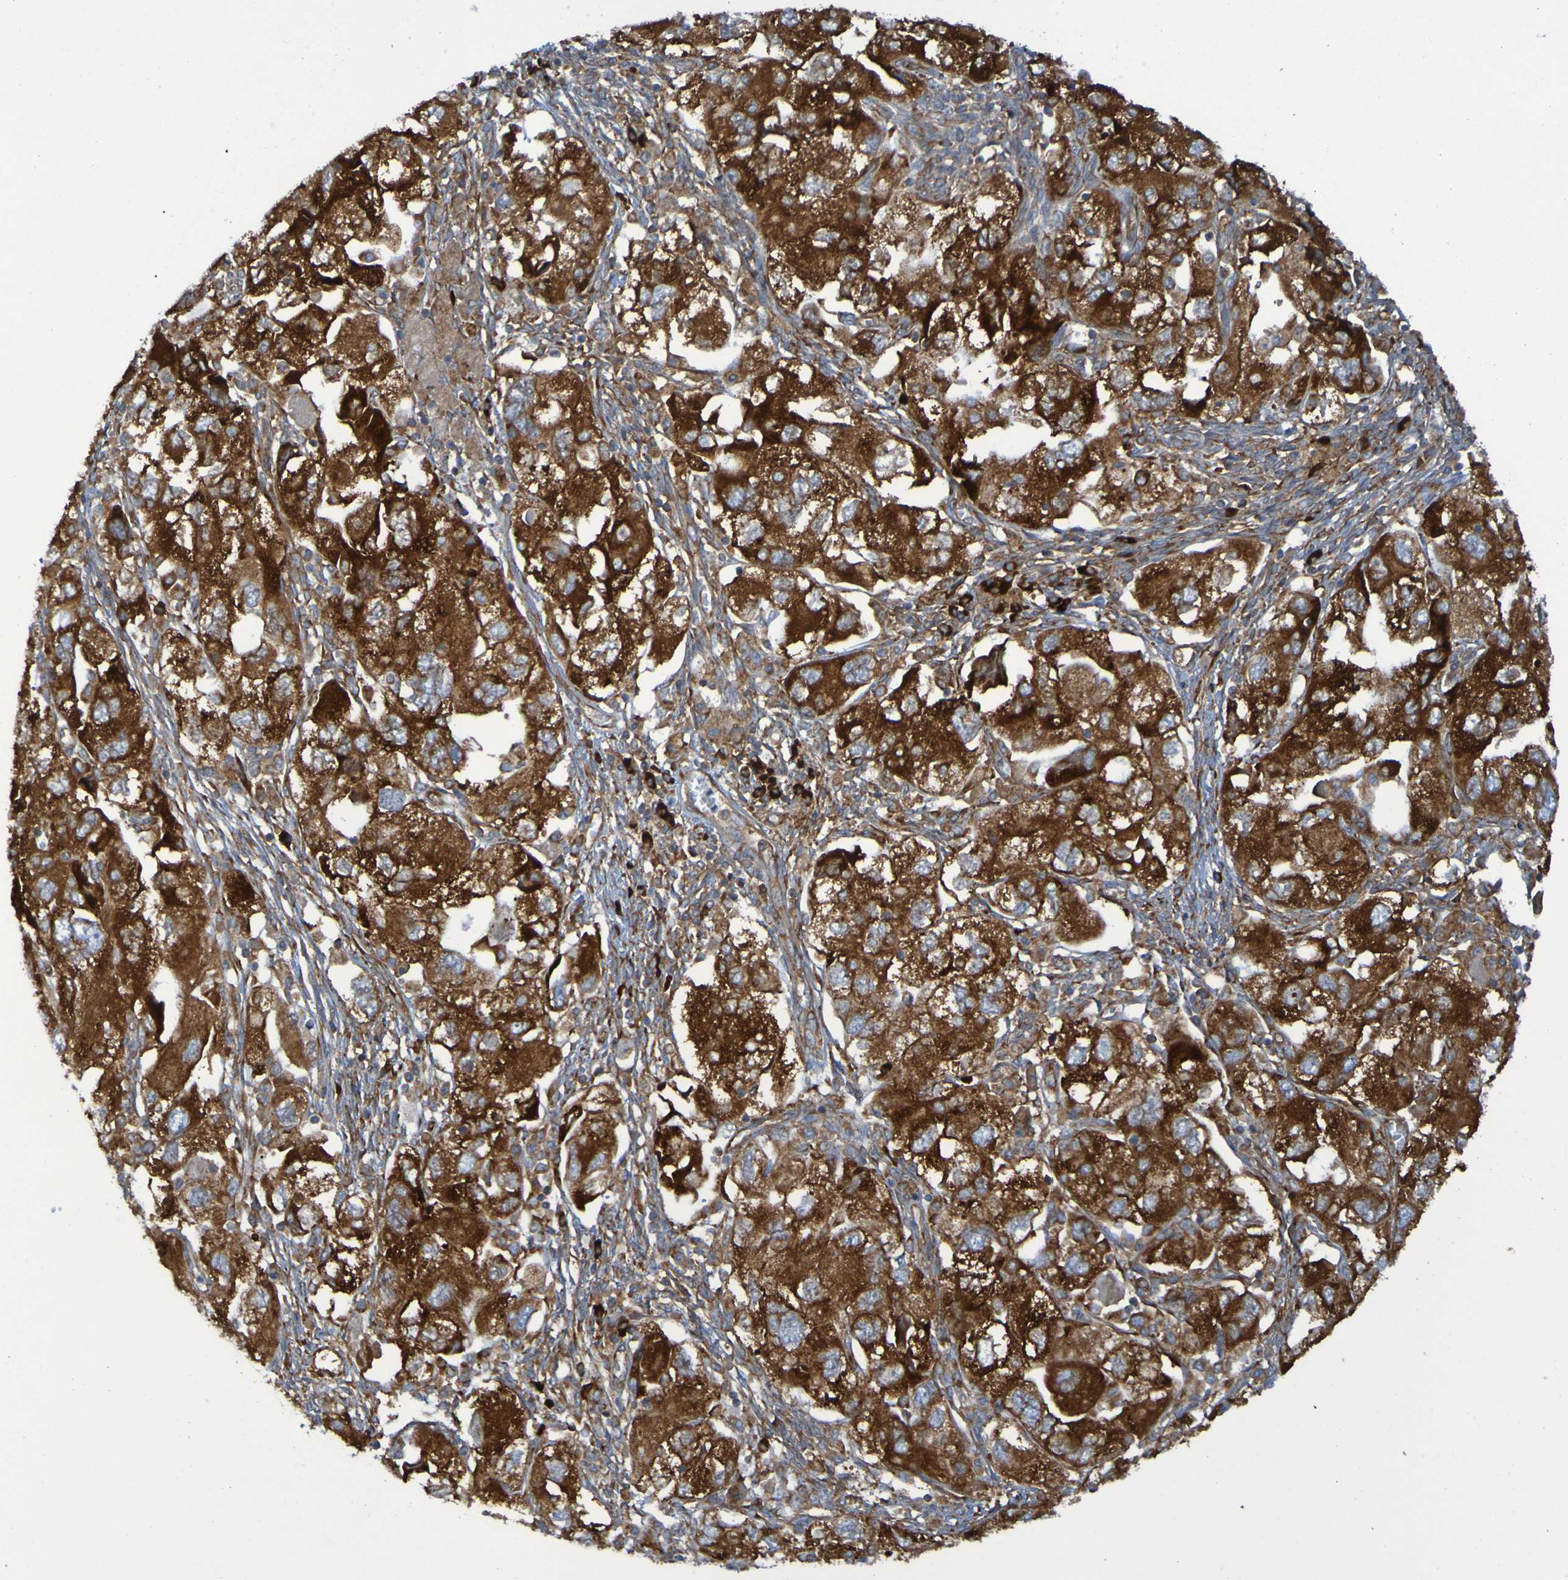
{"staining": {"intensity": "strong", "quantity": ">75%", "location": "cytoplasmic/membranous"}, "tissue": "ovarian cancer", "cell_type": "Tumor cells", "image_type": "cancer", "snomed": [{"axis": "morphology", "description": "Carcinoma, NOS"}, {"axis": "morphology", "description": "Cystadenocarcinoma, serous, NOS"}, {"axis": "topography", "description": "Ovary"}], "caption": "This micrograph exhibits ovarian serous cystadenocarcinoma stained with immunohistochemistry (IHC) to label a protein in brown. The cytoplasmic/membranous of tumor cells show strong positivity for the protein. Nuclei are counter-stained blue.", "gene": "RPL10", "patient": {"sex": "female", "age": 69}}